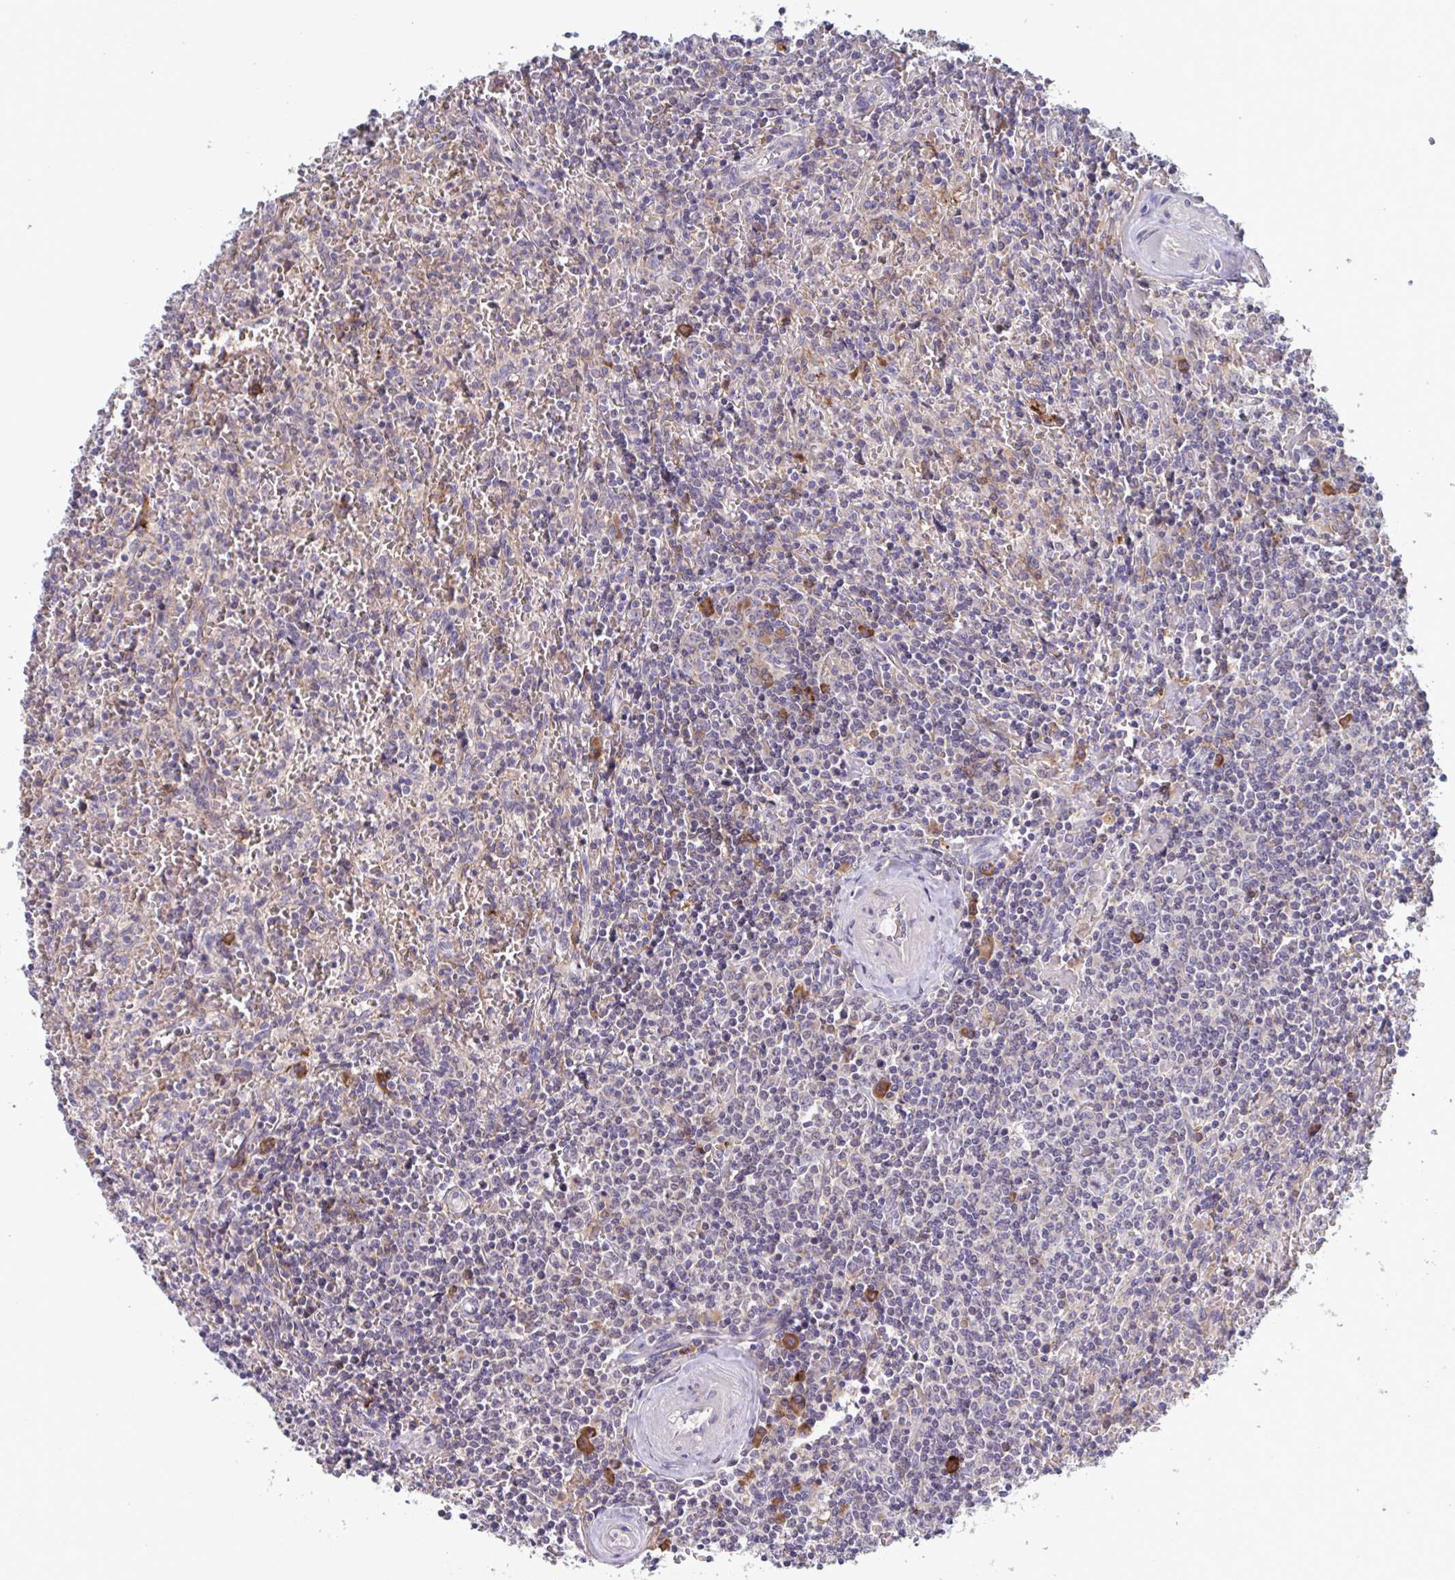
{"staining": {"intensity": "negative", "quantity": "none", "location": "none"}, "tissue": "lymphoma", "cell_type": "Tumor cells", "image_type": "cancer", "snomed": [{"axis": "morphology", "description": "Malignant lymphoma, non-Hodgkin's type, Low grade"}, {"axis": "topography", "description": "Spleen"}], "caption": "Immunohistochemical staining of human lymphoma demonstrates no significant expression in tumor cells. The staining was performed using DAB to visualize the protein expression in brown, while the nuclei were stained in blue with hematoxylin (Magnification: 20x).", "gene": "CD1E", "patient": {"sex": "female", "age": 64}}